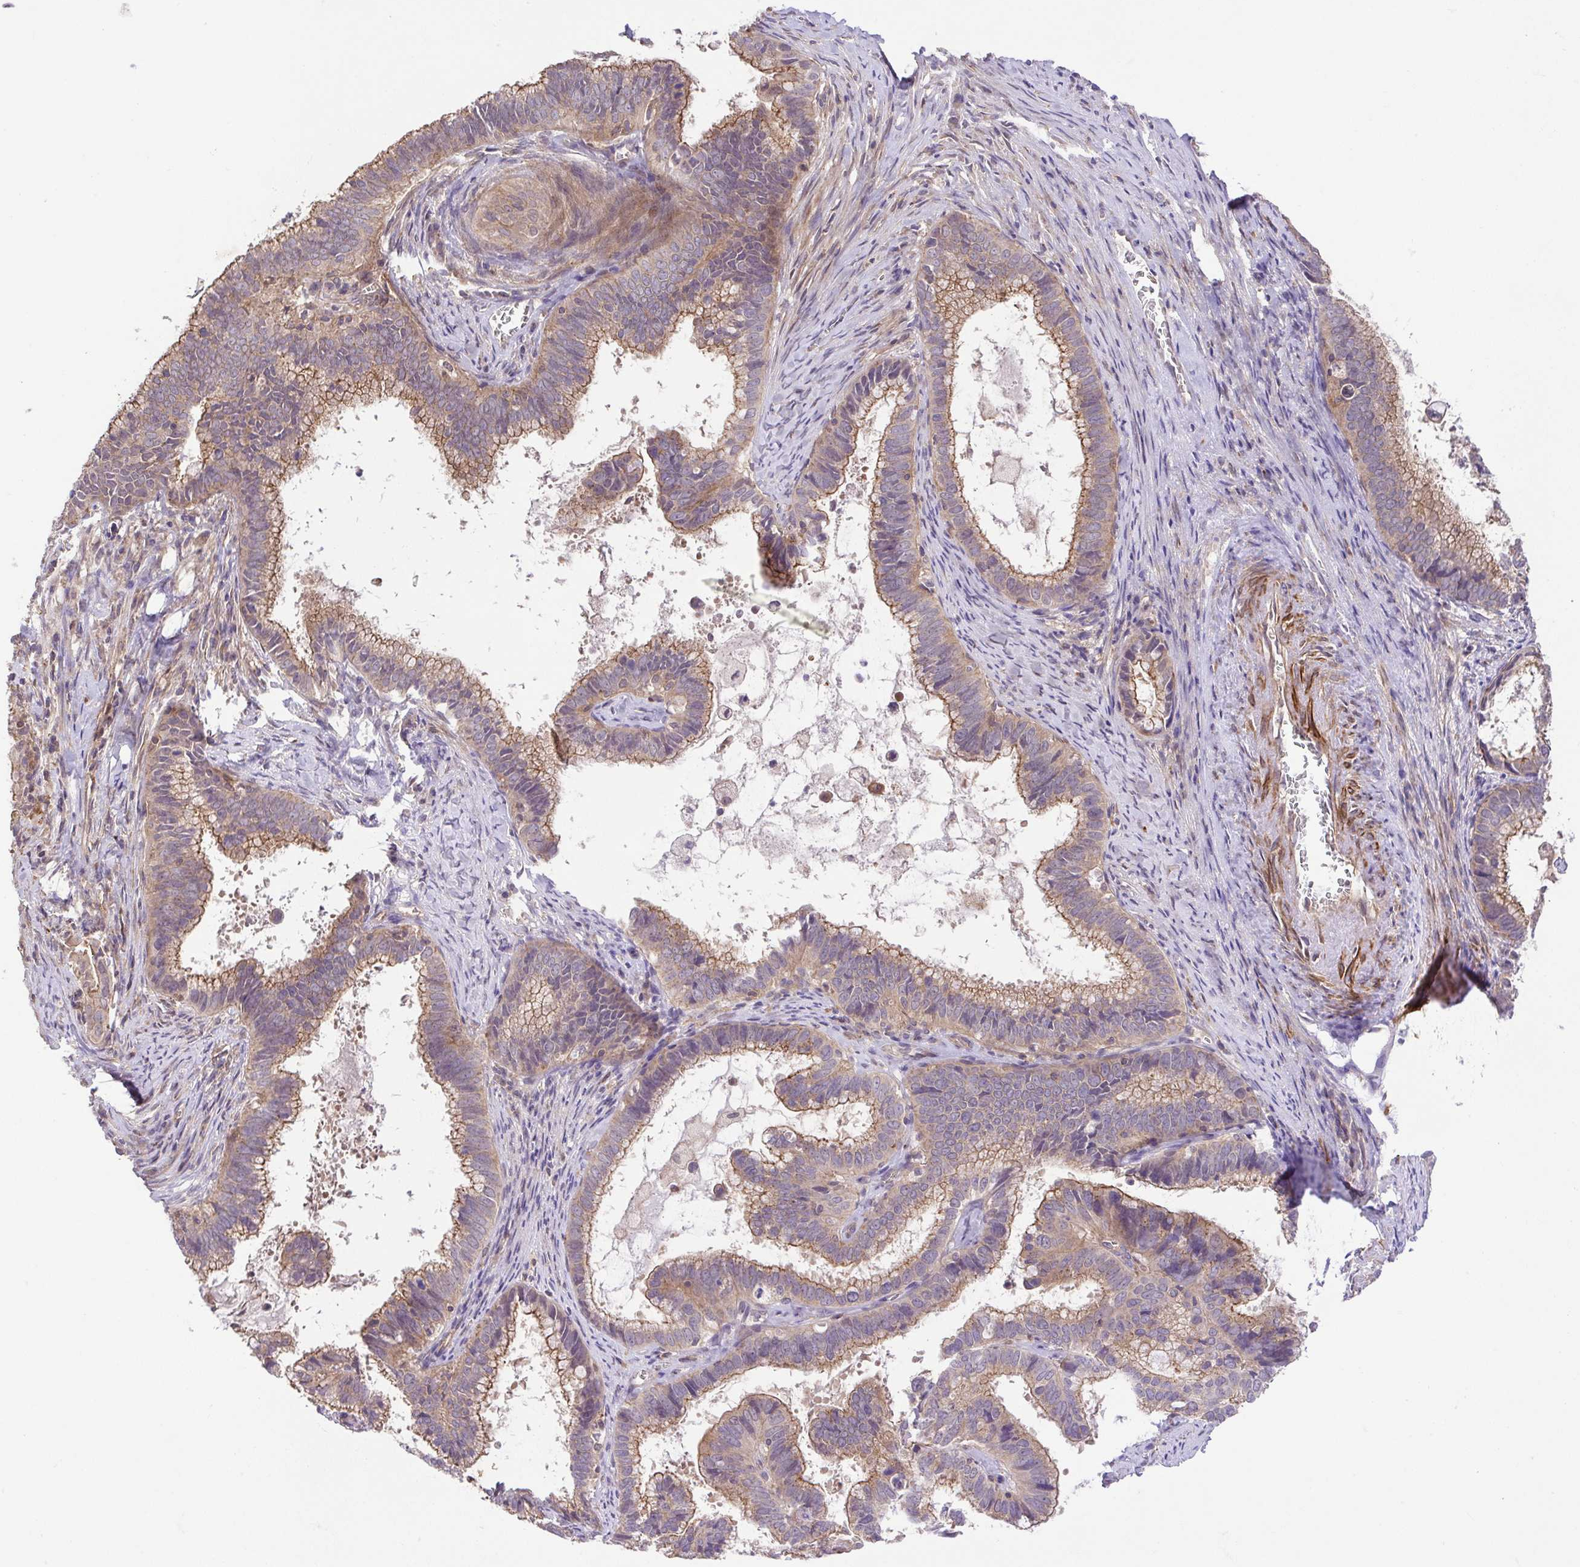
{"staining": {"intensity": "moderate", "quantity": "25%-75%", "location": "cytoplasmic/membranous"}, "tissue": "cervical cancer", "cell_type": "Tumor cells", "image_type": "cancer", "snomed": [{"axis": "morphology", "description": "Adenocarcinoma, NOS"}, {"axis": "topography", "description": "Cervix"}], "caption": "Tumor cells demonstrate moderate cytoplasmic/membranous expression in about 25%-75% of cells in cervical cancer (adenocarcinoma). (DAB IHC with brightfield microscopy, high magnification).", "gene": "IDE", "patient": {"sex": "female", "age": 61}}